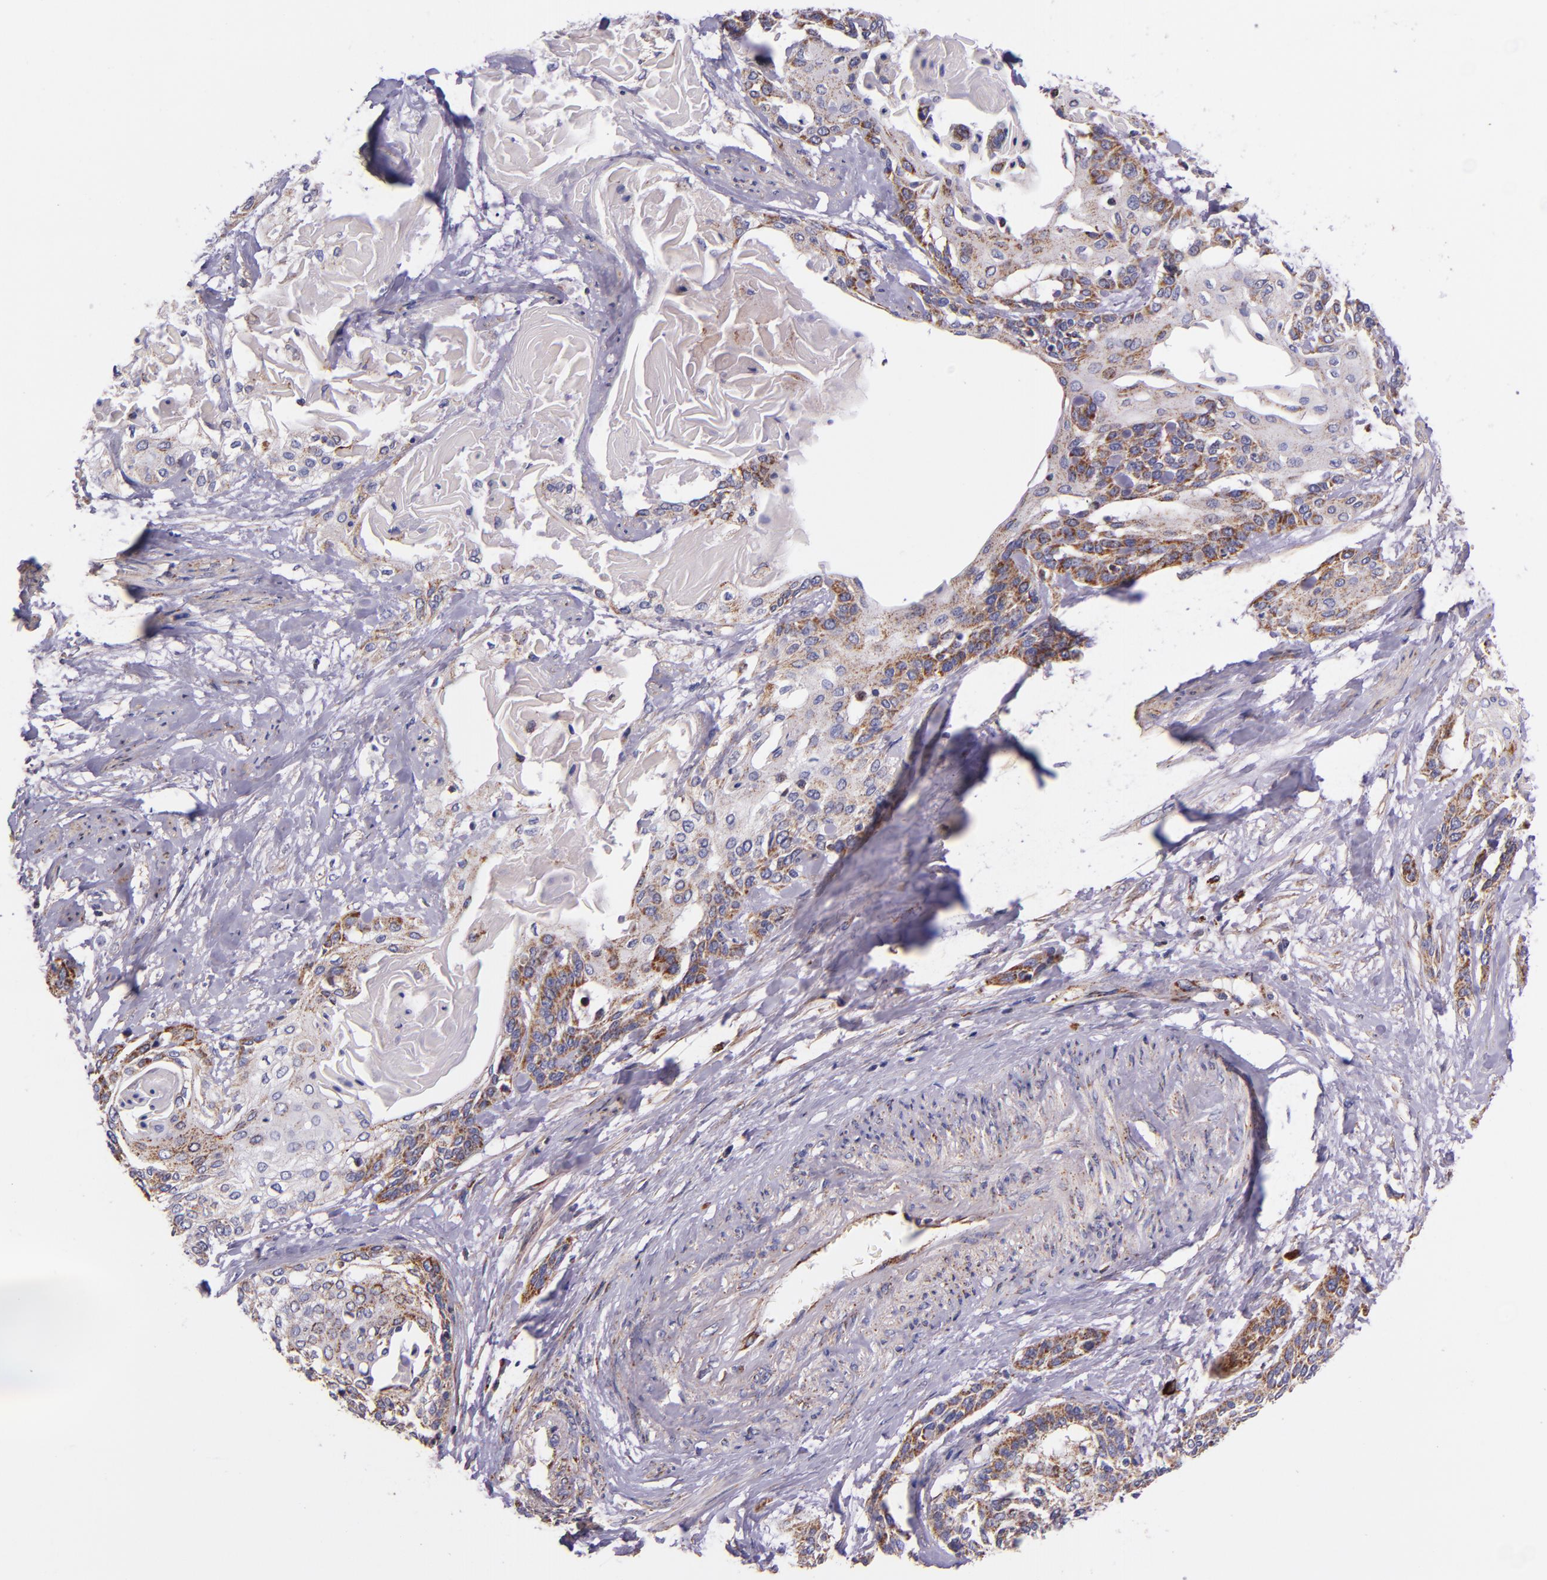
{"staining": {"intensity": "moderate", "quantity": ">75%", "location": "cytoplasmic/membranous"}, "tissue": "cervical cancer", "cell_type": "Tumor cells", "image_type": "cancer", "snomed": [{"axis": "morphology", "description": "Squamous cell carcinoma, NOS"}, {"axis": "topography", "description": "Cervix"}], "caption": "The micrograph displays a brown stain indicating the presence of a protein in the cytoplasmic/membranous of tumor cells in cervical squamous cell carcinoma.", "gene": "IDH3G", "patient": {"sex": "female", "age": 57}}